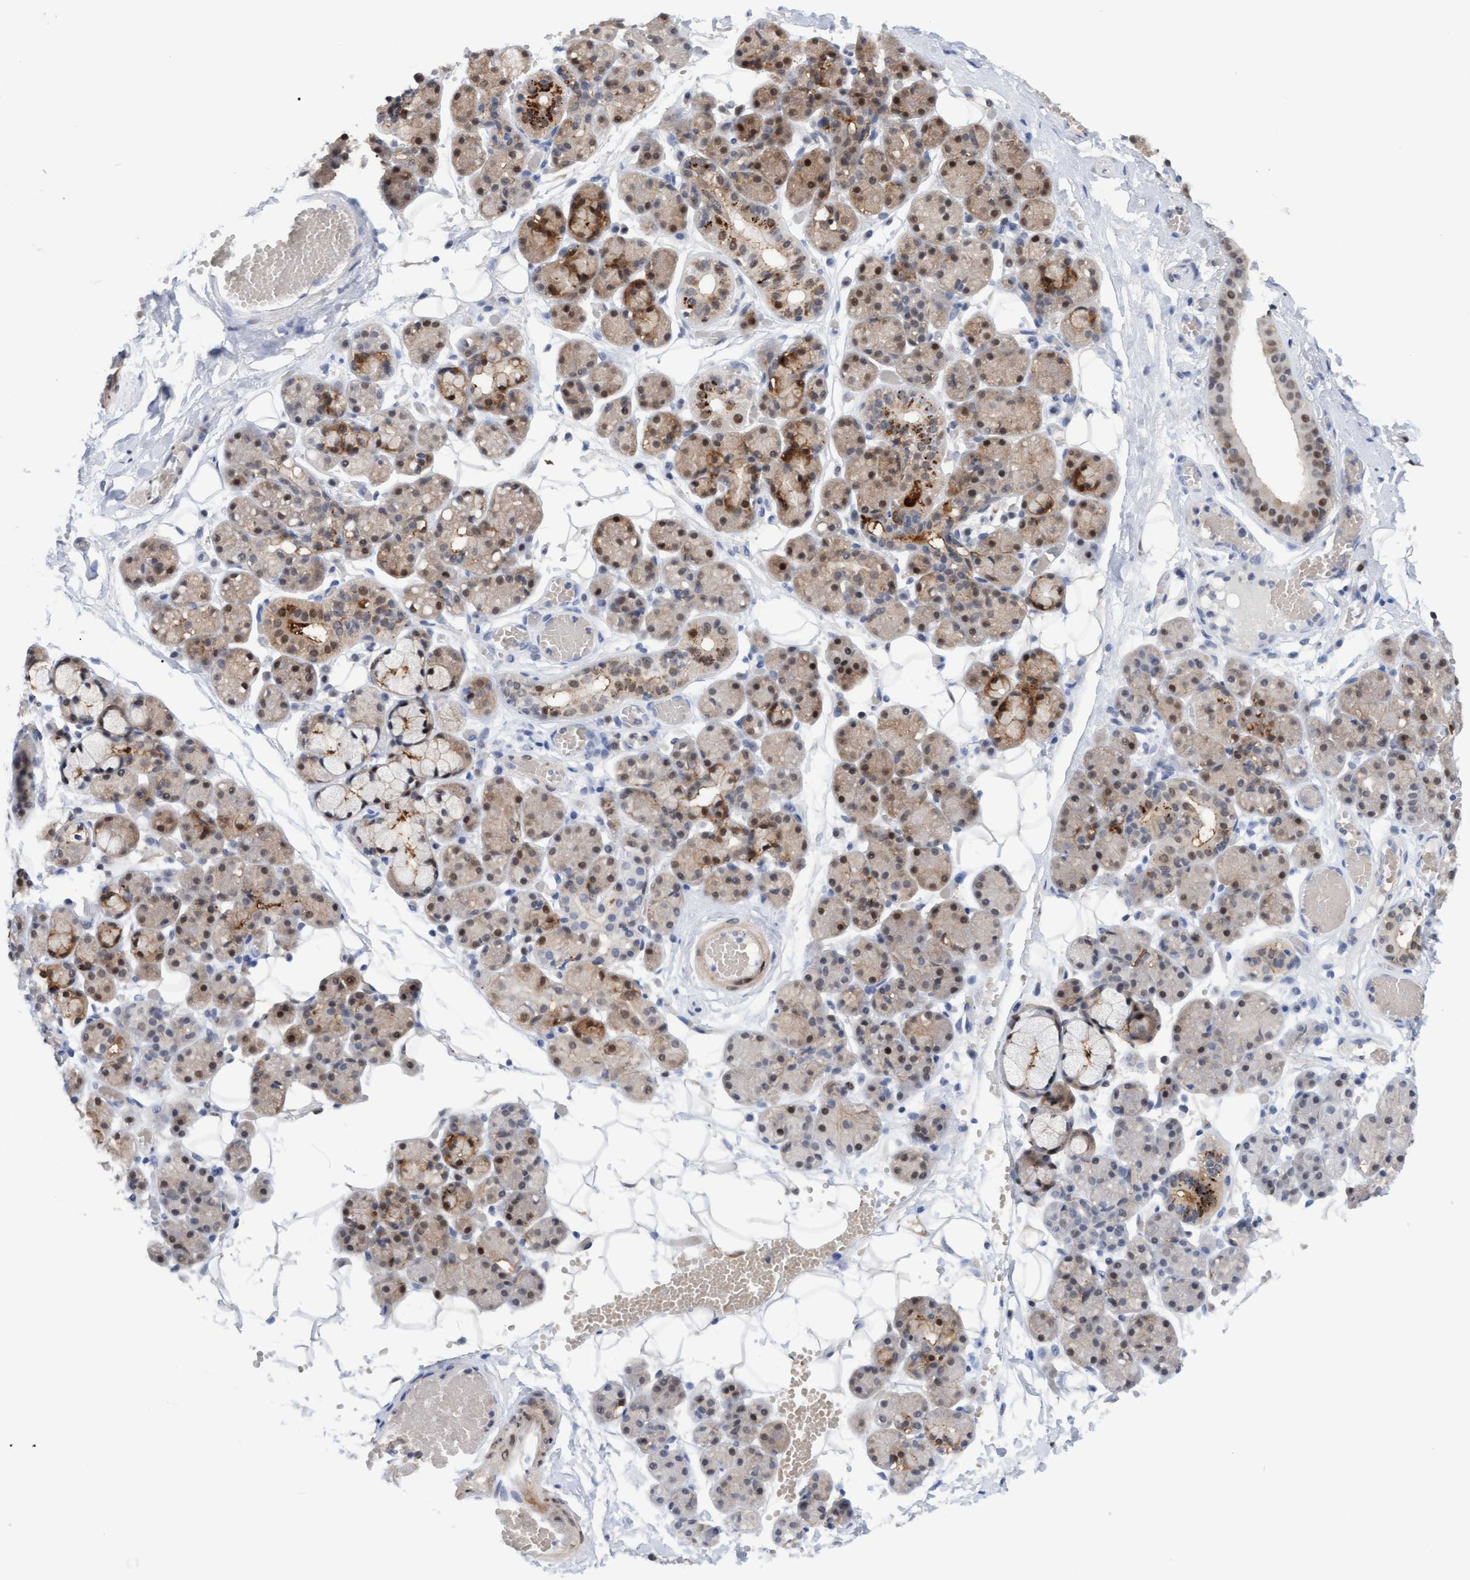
{"staining": {"intensity": "moderate", "quantity": "<25%", "location": "cytoplasmic/membranous,nuclear"}, "tissue": "salivary gland", "cell_type": "Glandular cells", "image_type": "normal", "snomed": [{"axis": "morphology", "description": "Normal tissue, NOS"}, {"axis": "topography", "description": "Salivary gland"}], "caption": "This image shows immunohistochemistry staining of unremarkable human salivary gland, with low moderate cytoplasmic/membranous,nuclear positivity in about <25% of glandular cells.", "gene": "PINX1", "patient": {"sex": "male", "age": 63}}